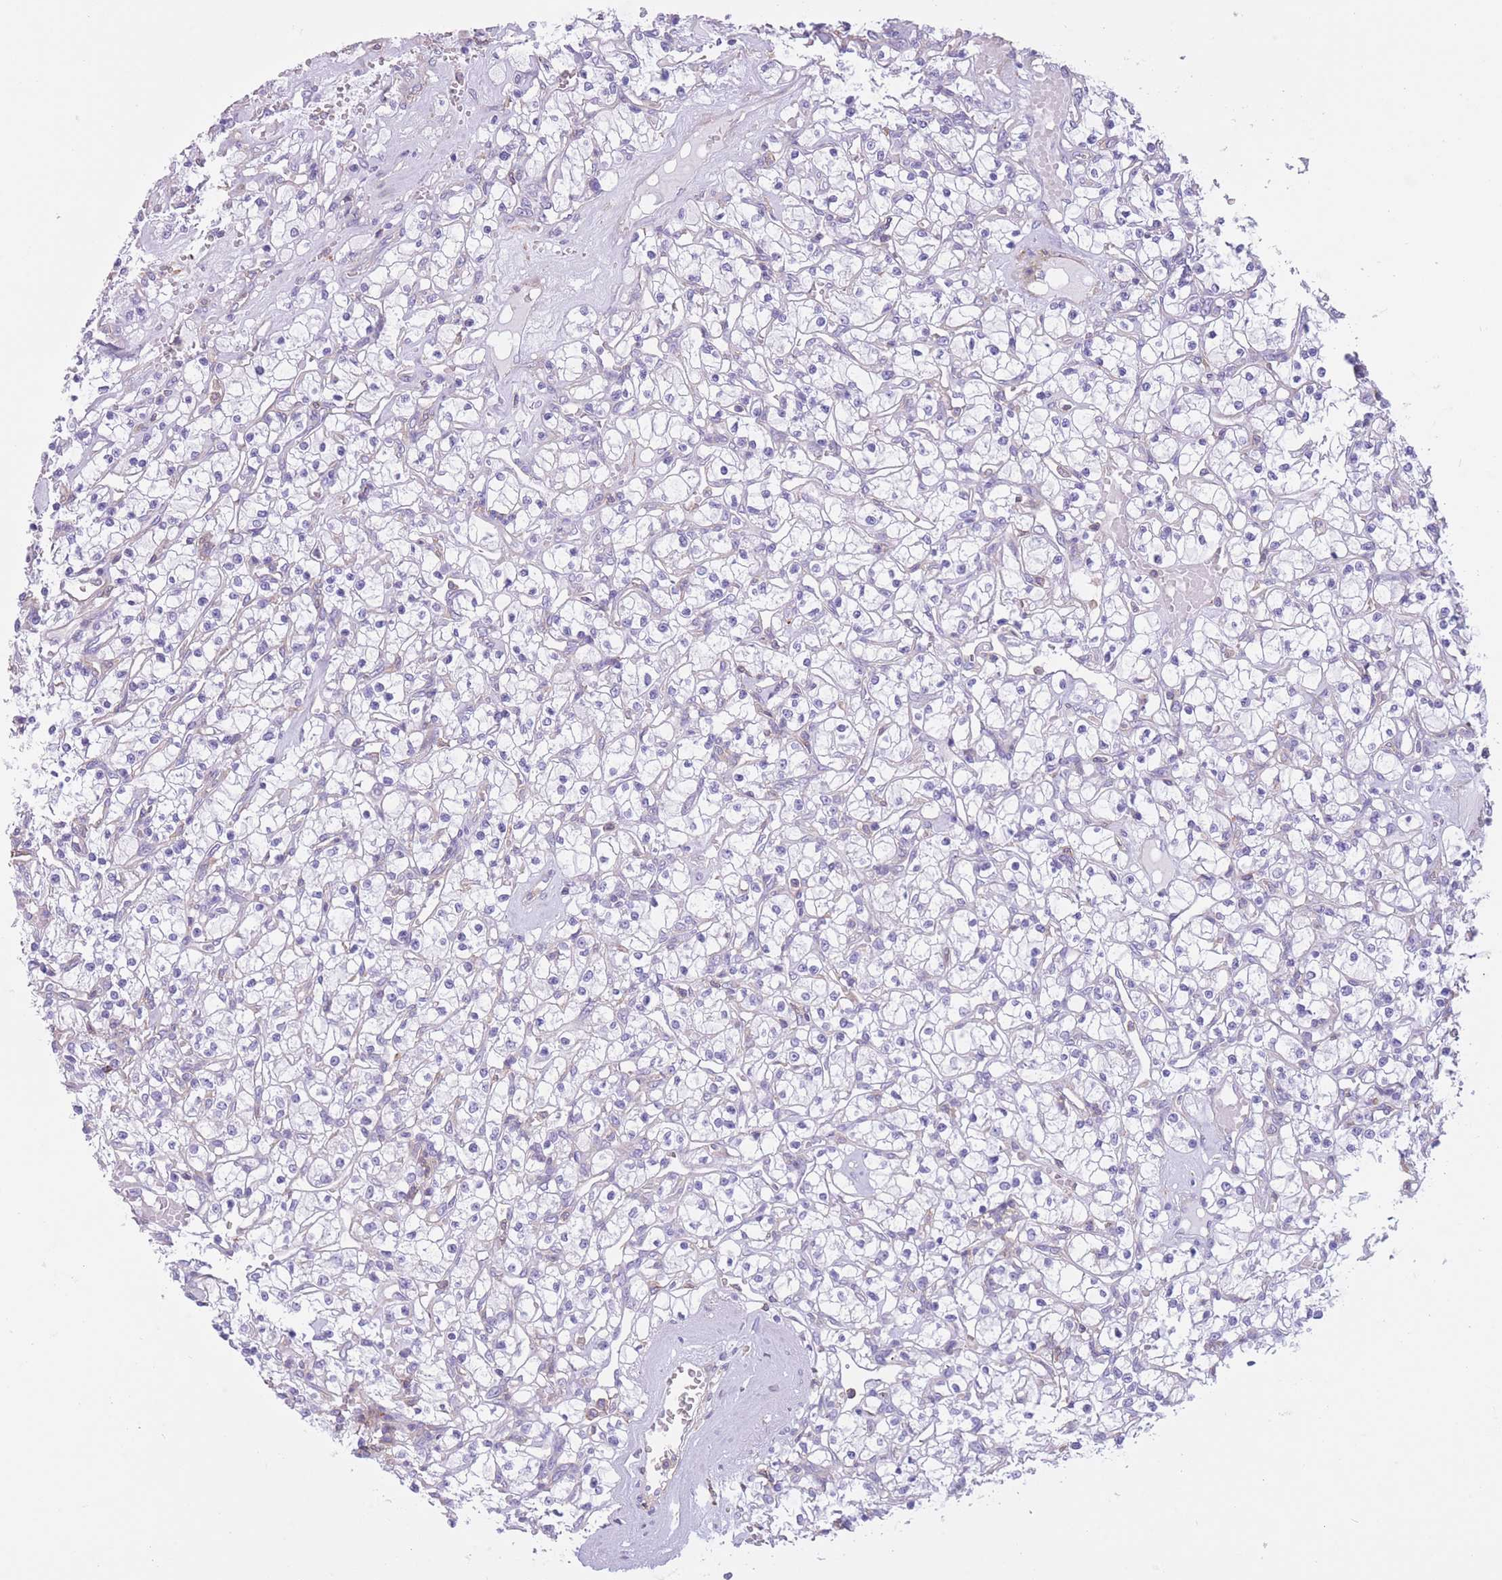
{"staining": {"intensity": "negative", "quantity": "none", "location": "none"}, "tissue": "renal cancer", "cell_type": "Tumor cells", "image_type": "cancer", "snomed": [{"axis": "morphology", "description": "Adenocarcinoma, NOS"}, {"axis": "topography", "description": "Kidney"}], "caption": "This is a image of immunohistochemistry staining of renal adenocarcinoma, which shows no expression in tumor cells.", "gene": "PDHA1", "patient": {"sex": "female", "age": 59}}